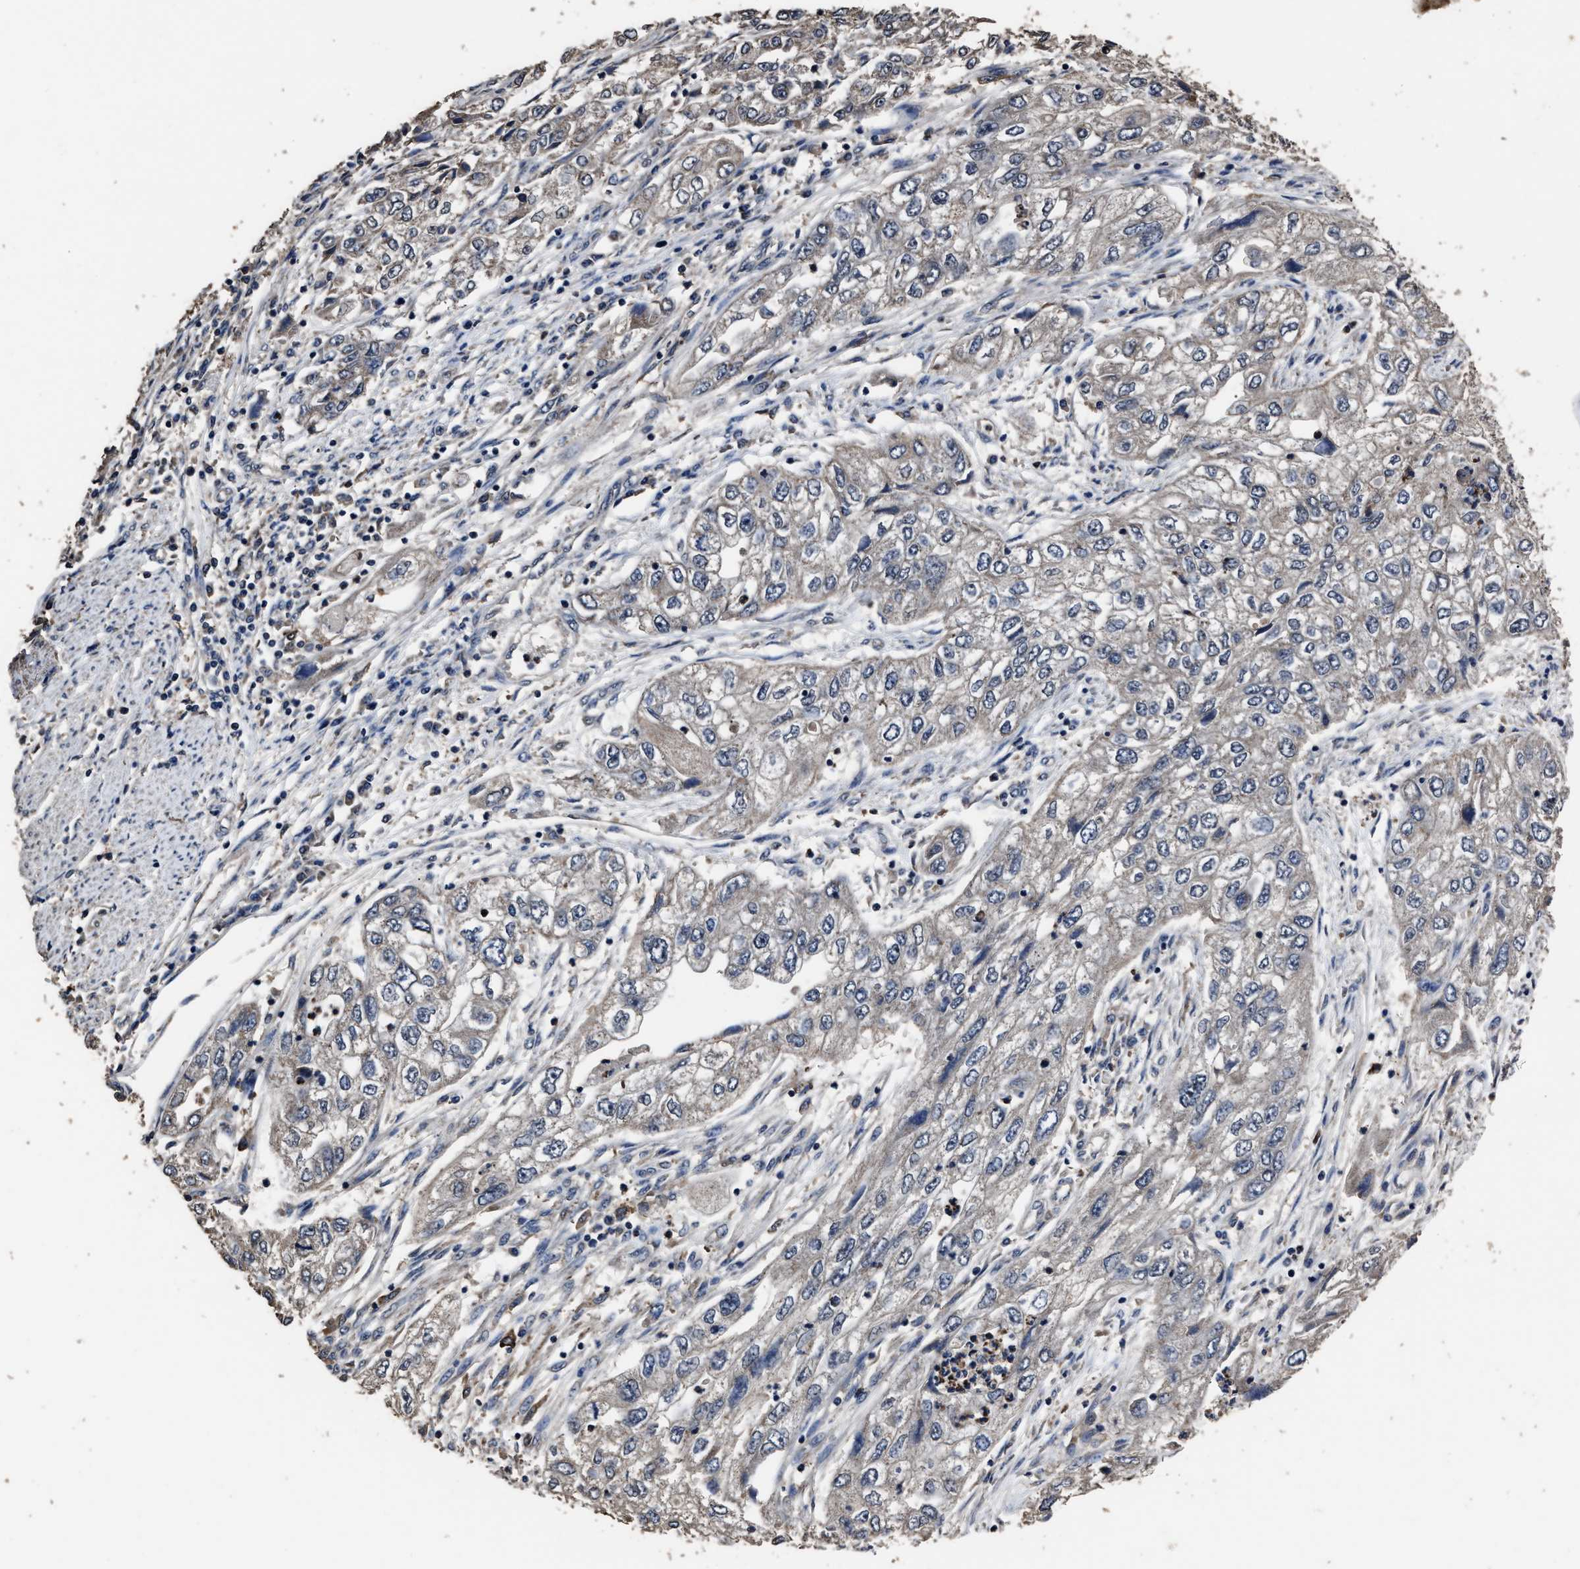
{"staining": {"intensity": "weak", "quantity": "25%-75%", "location": "cytoplasmic/membranous"}, "tissue": "endometrial cancer", "cell_type": "Tumor cells", "image_type": "cancer", "snomed": [{"axis": "morphology", "description": "Adenocarcinoma, NOS"}, {"axis": "topography", "description": "Endometrium"}], "caption": "A photomicrograph of human adenocarcinoma (endometrial) stained for a protein exhibits weak cytoplasmic/membranous brown staining in tumor cells.", "gene": "RSBN1L", "patient": {"sex": "female", "age": 49}}